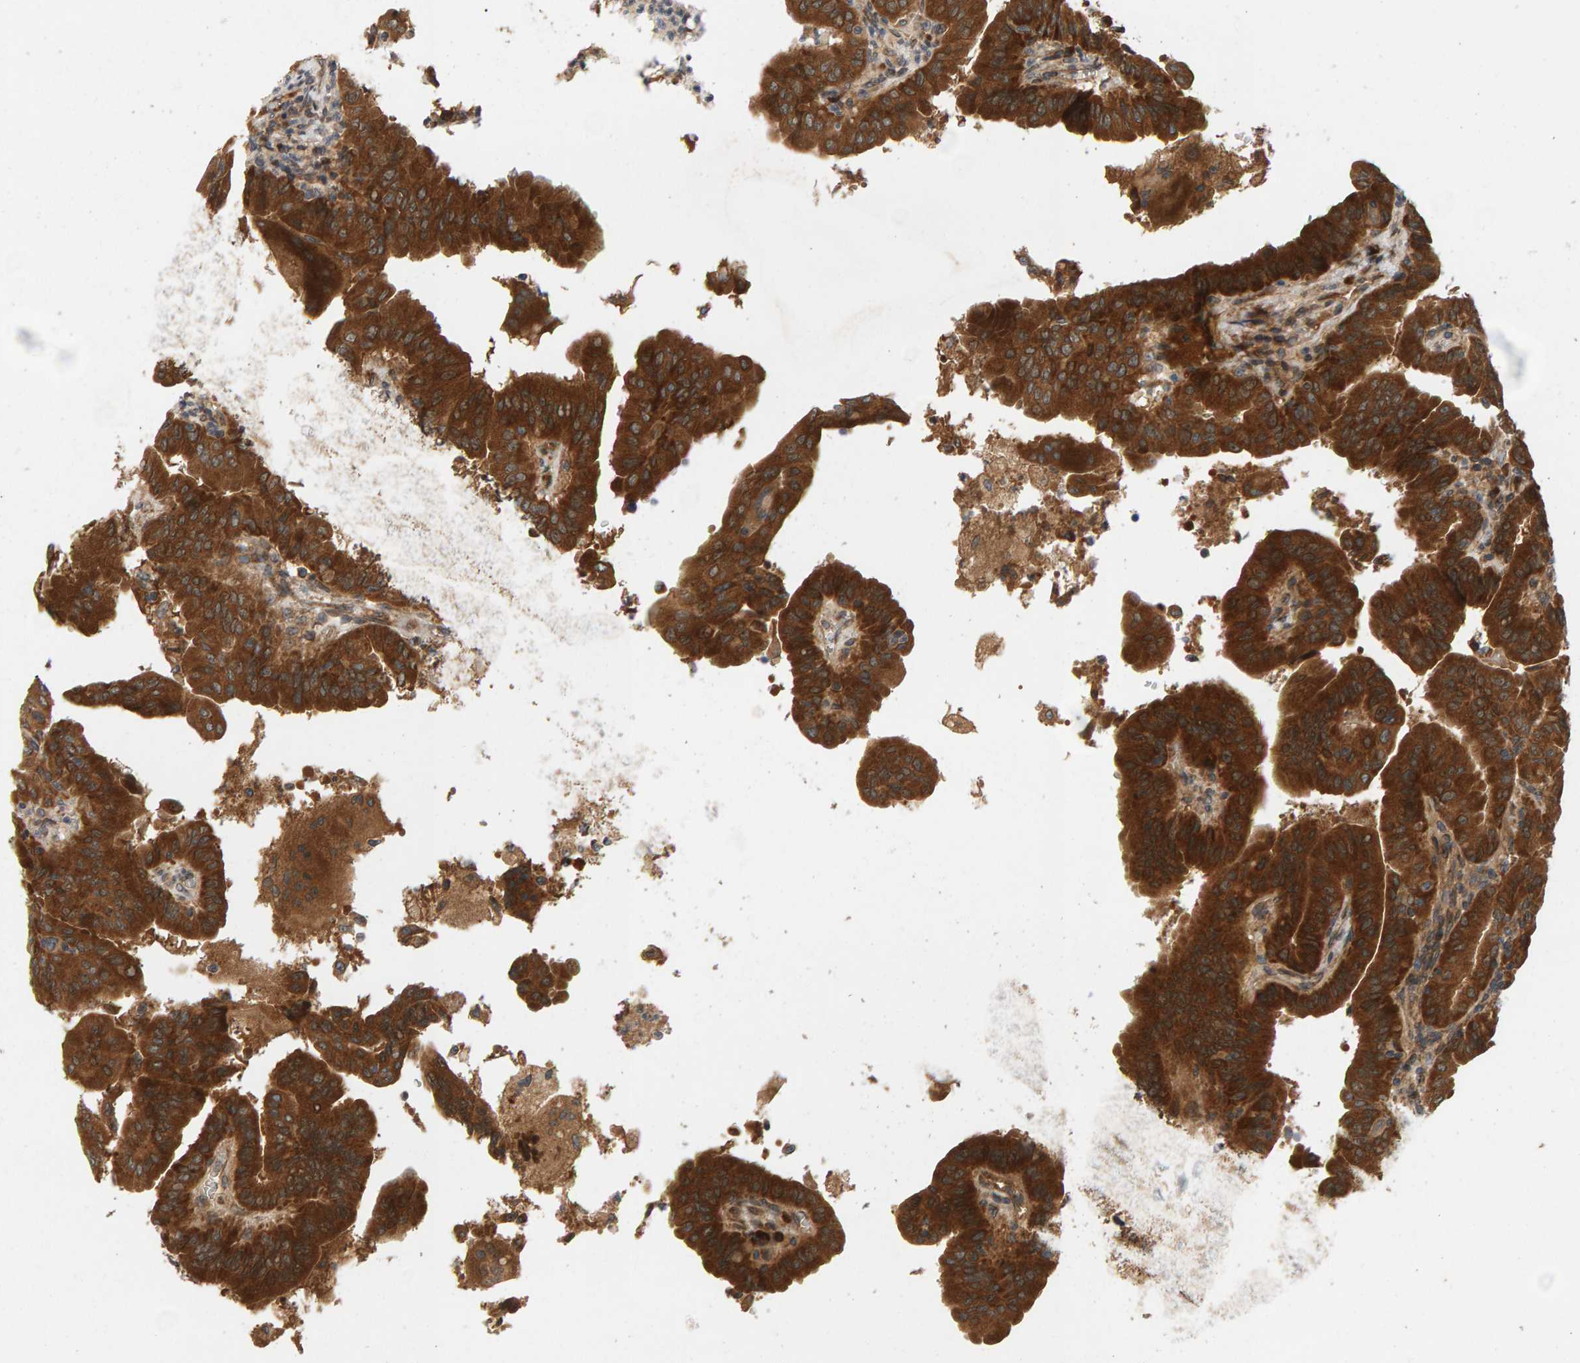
{"staining": {"intensity": "strong", "quantity": ">75%", "location": "cytoplasmic/membranous"}, "tissue": "thyroid cancer", "cell_type": "Tumor cells", "image_type": "cancer", "snomed": [{"axis": "morphology", "description": "Papillary adenocarcinoma, NOS"}, {"axis": "topography", "description": "Thyroid gland"}], "caption": "IHC of papillary adenocarcinoma (thyroid) displays high levels of strong cytoplasmic/membranous expression in approximately >75% of tumor cells.", "gene": "BAHCC1", "patient": {"sex": "male", "age": 33}}